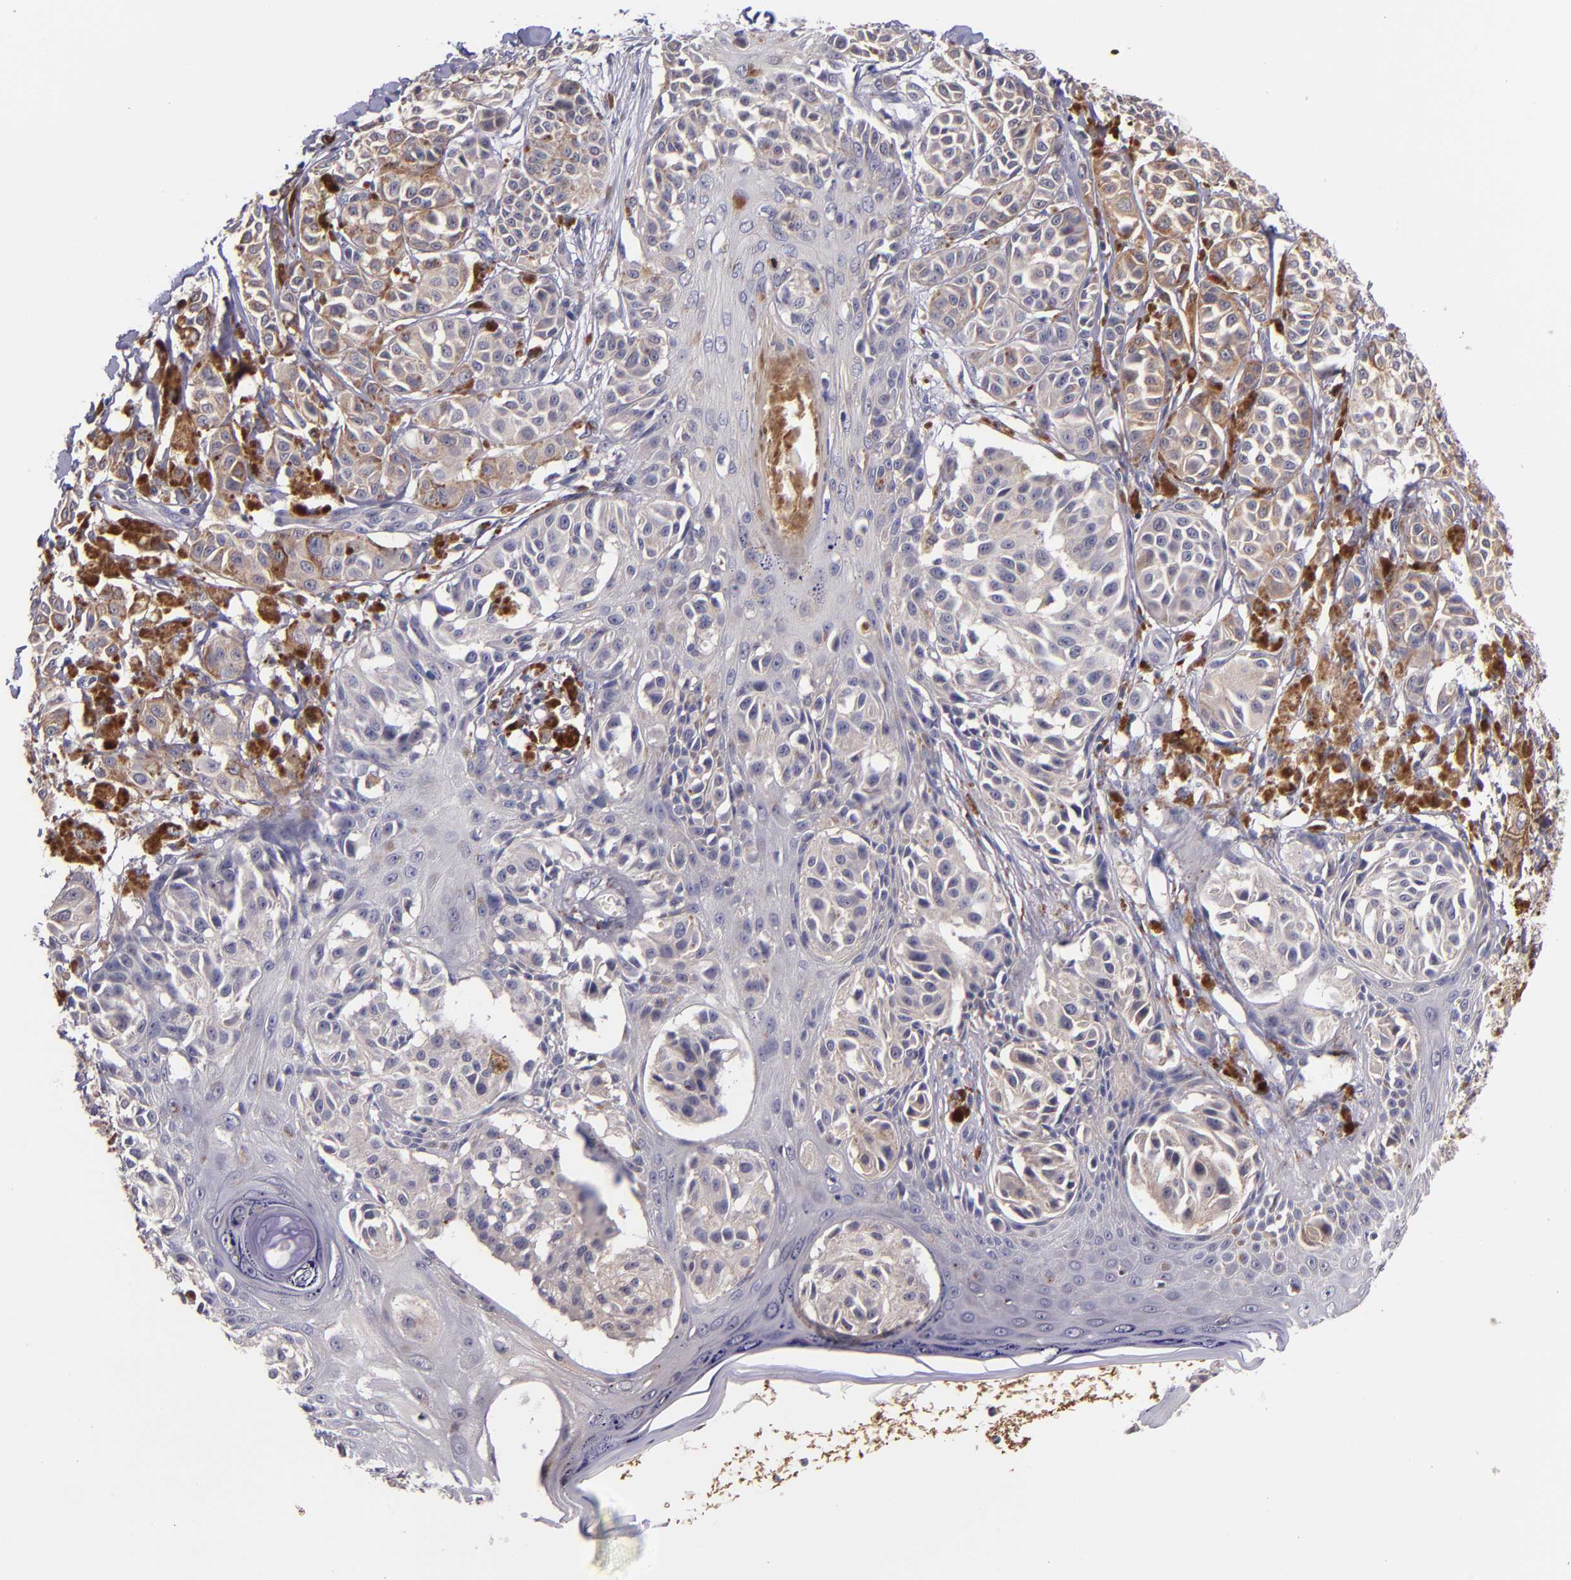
{"staining": {"intensity": "negative", "quantity": "none", "location": "none"}, "tissue": "melanoma", "cell_type": "Tumor cells", "image_type": "cancer", "snomed": [{"axis": "morphology", "description": "Malignant melanoma, NOS"}, {"axis": "topography", "description": "Skin"}], "caption": "The immunohistochemistry histopathology image has no significant positivity in tumor cells of melanoma tissue. (Brightfield microscopy of DAB (3,3'-diaminobenzidine) IHC at high magnification).", "gene": "RBP4", "patient": {"sex": "male", "age": 76}}